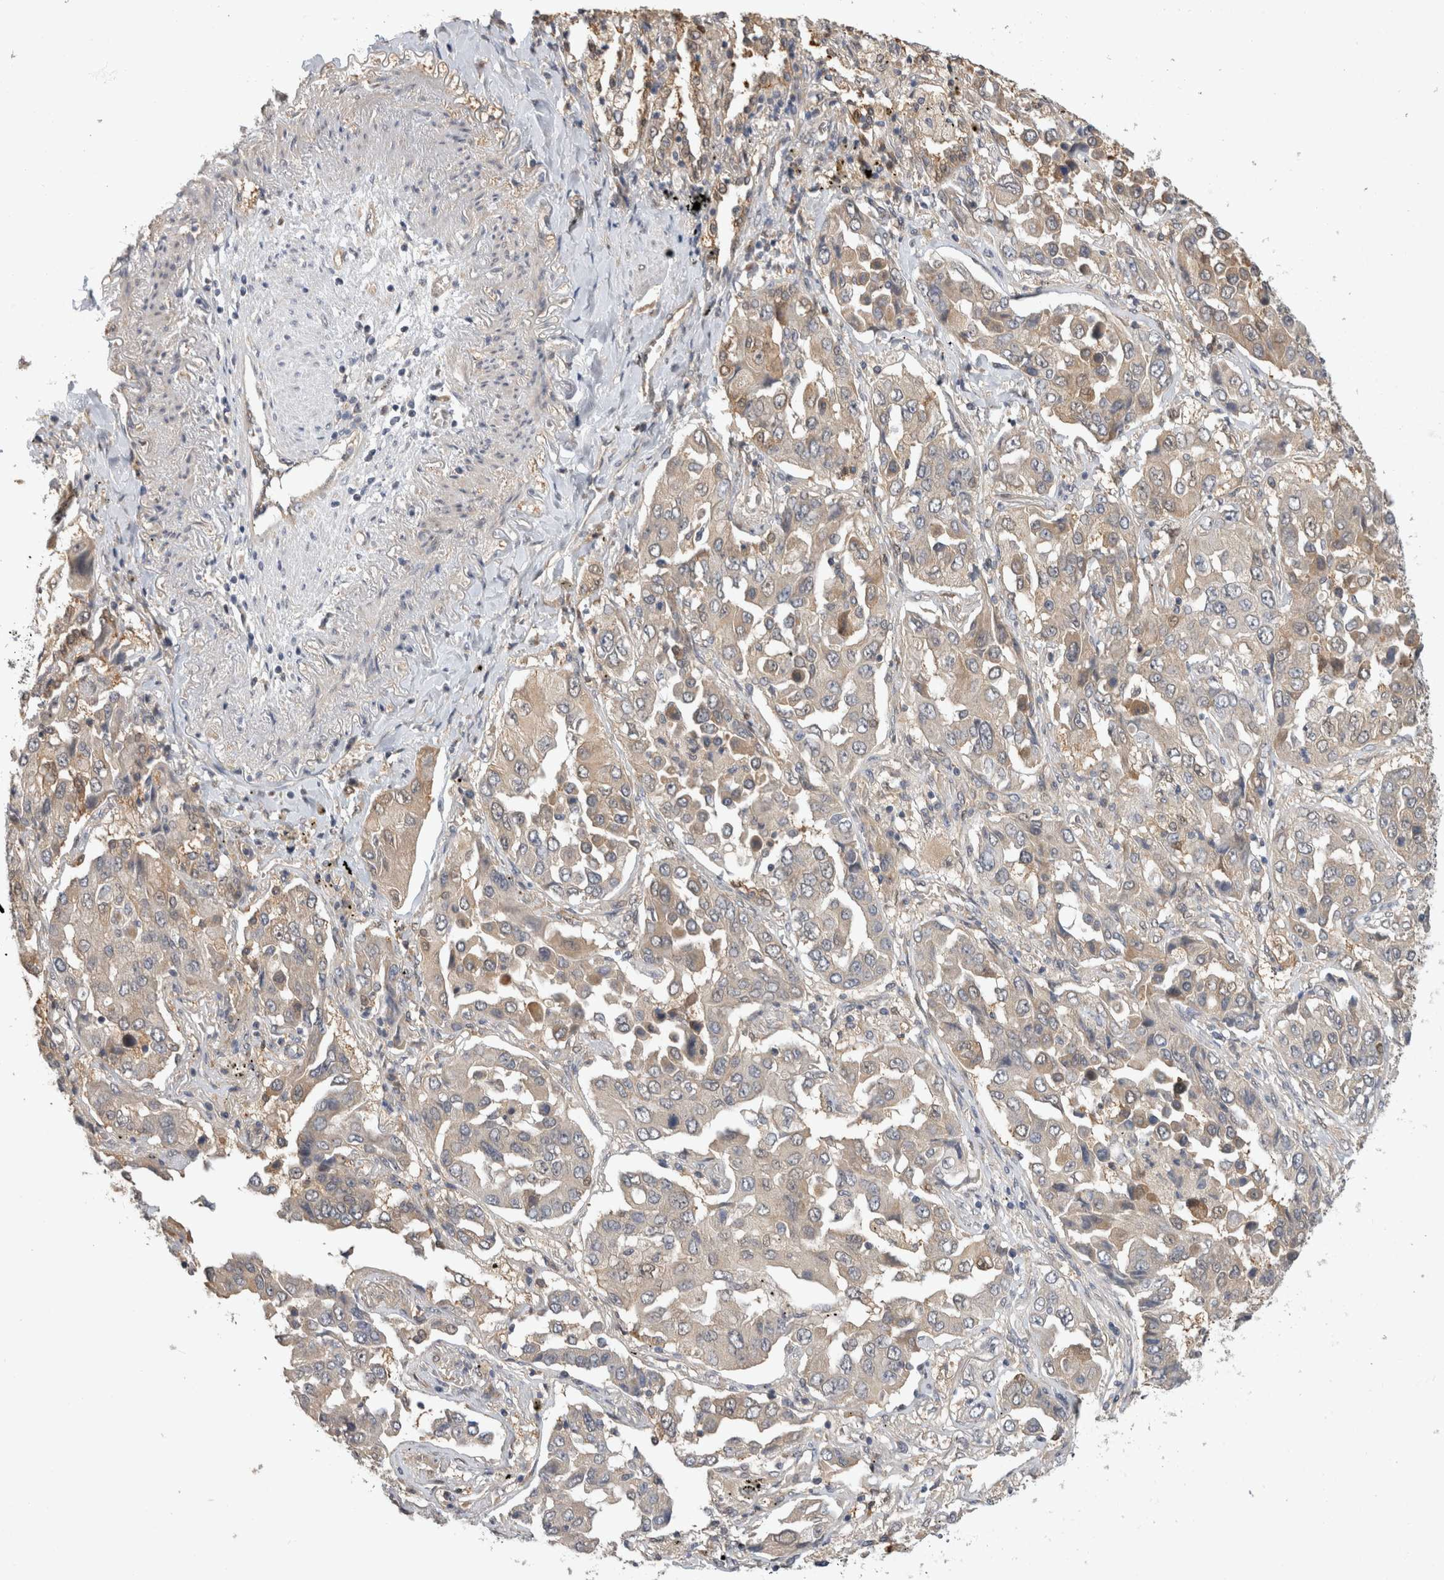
{"staining": {"intensity": "weak", "quantity": "25%-75%", "location": "cytoplasmic/membranous"}, "tissue": "lung cancer", "cell_type": "Tumor cells", "image_type": "cancer", "snomed": [{"axis": "morphology", "description": "Adenocarcinoma, NOS"}, {"axis": "topography", "description": "Lung"}], "caption": "Human lung cancer stained with a protein marker demonstrates weak staining in tumor cells.", "gene": "PGM1", "patient": {"sex": "female", "age": 65}}